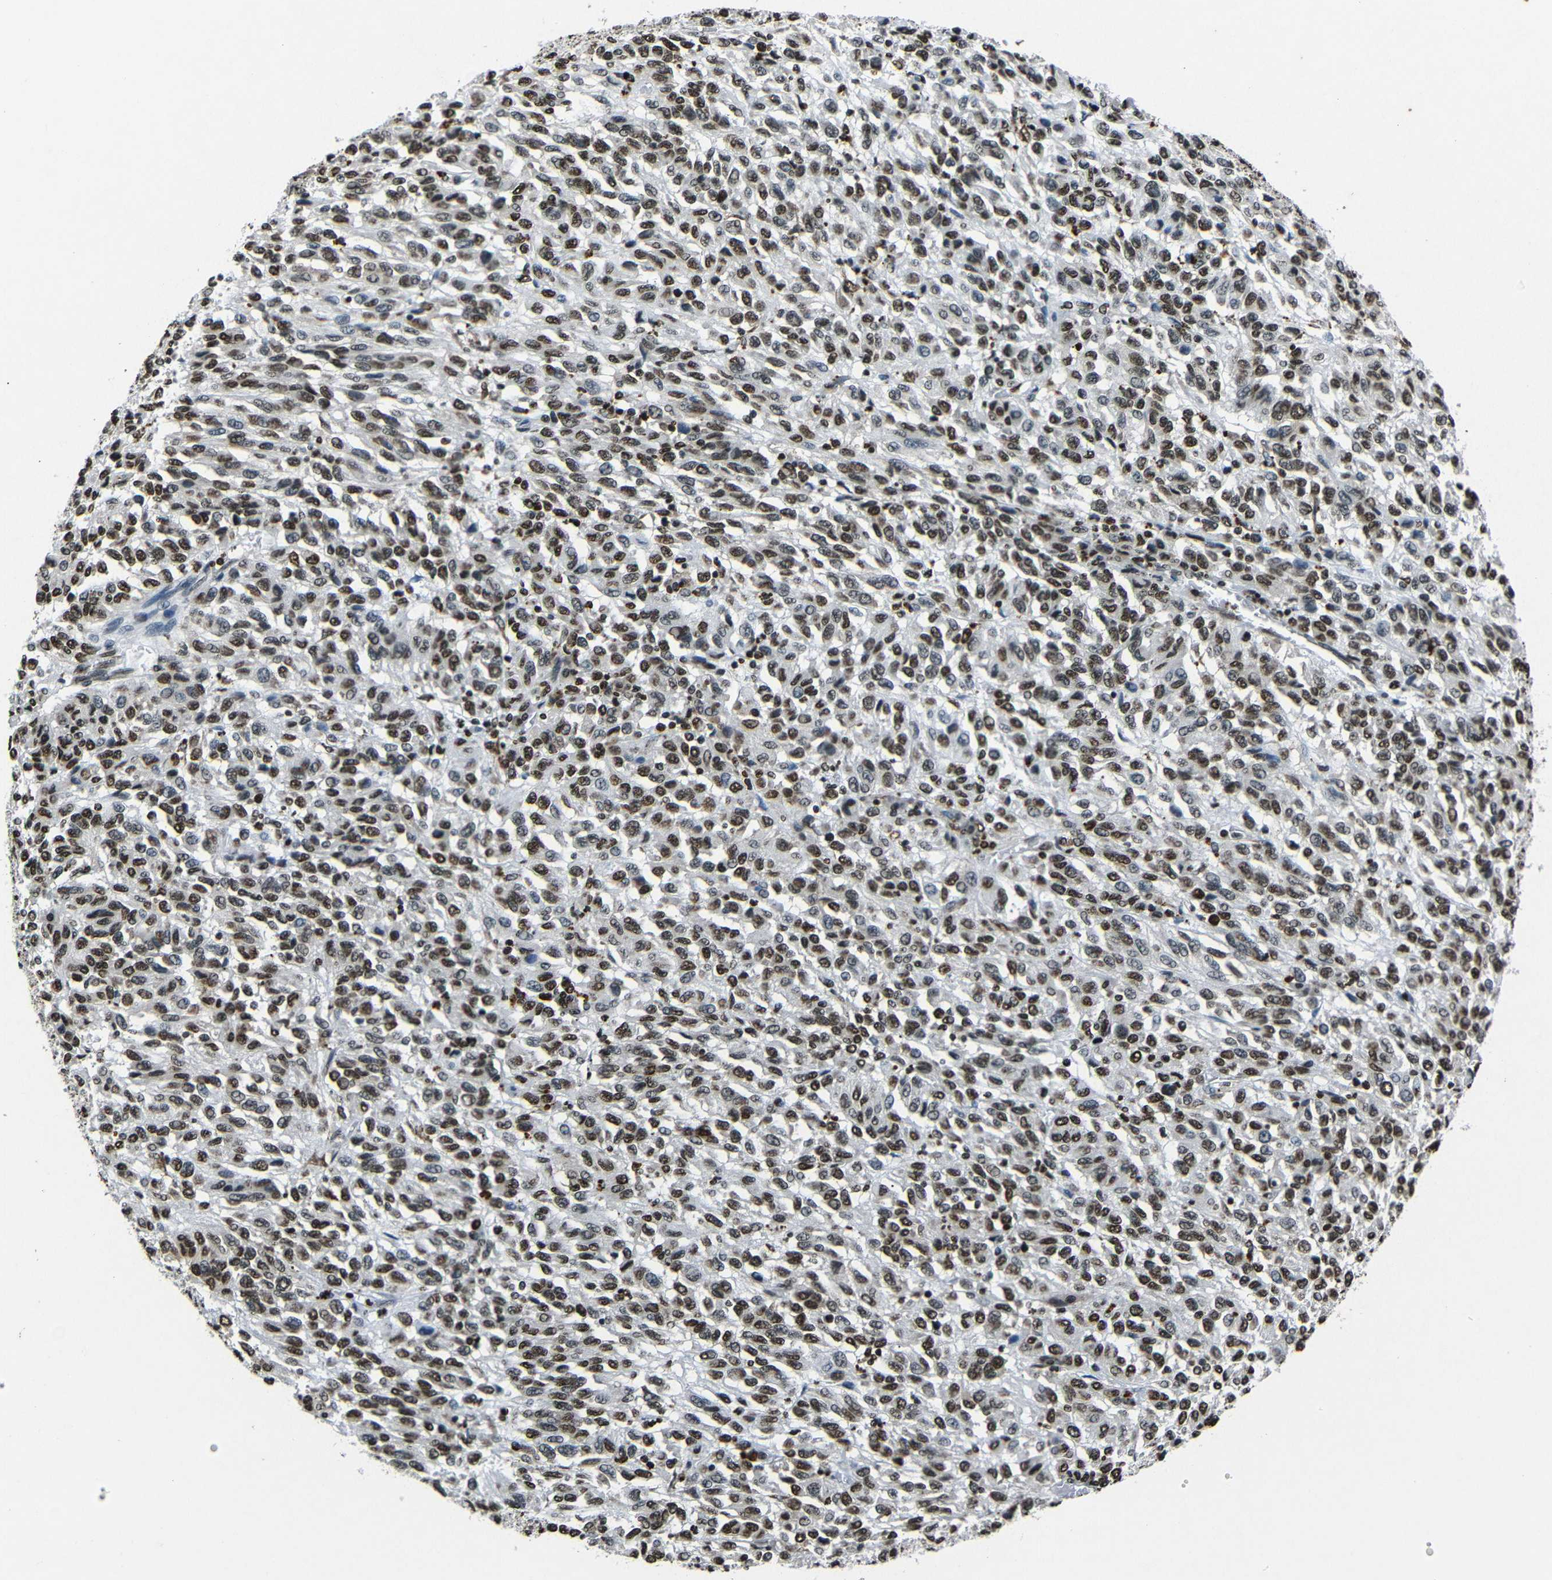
{"staining": {"intensity": "strong", "quantity": ">75%", "location": "nuclear"}, "tissue": "melanoma", "cell_type": "Tumor cells", "image_type": "cancer", "snomed": [{"axis": "morphology", "description": "Malignant melanoma, Metastatic site"}, {"axis": "topography", "description": "Lung"}], "caption": "Immunohistochemistry image of human melanoma stained for a protein (brown), which demonstrates high levels of strong nuclear positivity in about >75% of tumor cells.", "gene": "HMGN1", "patient": {"sex": "male", "age": 64}}